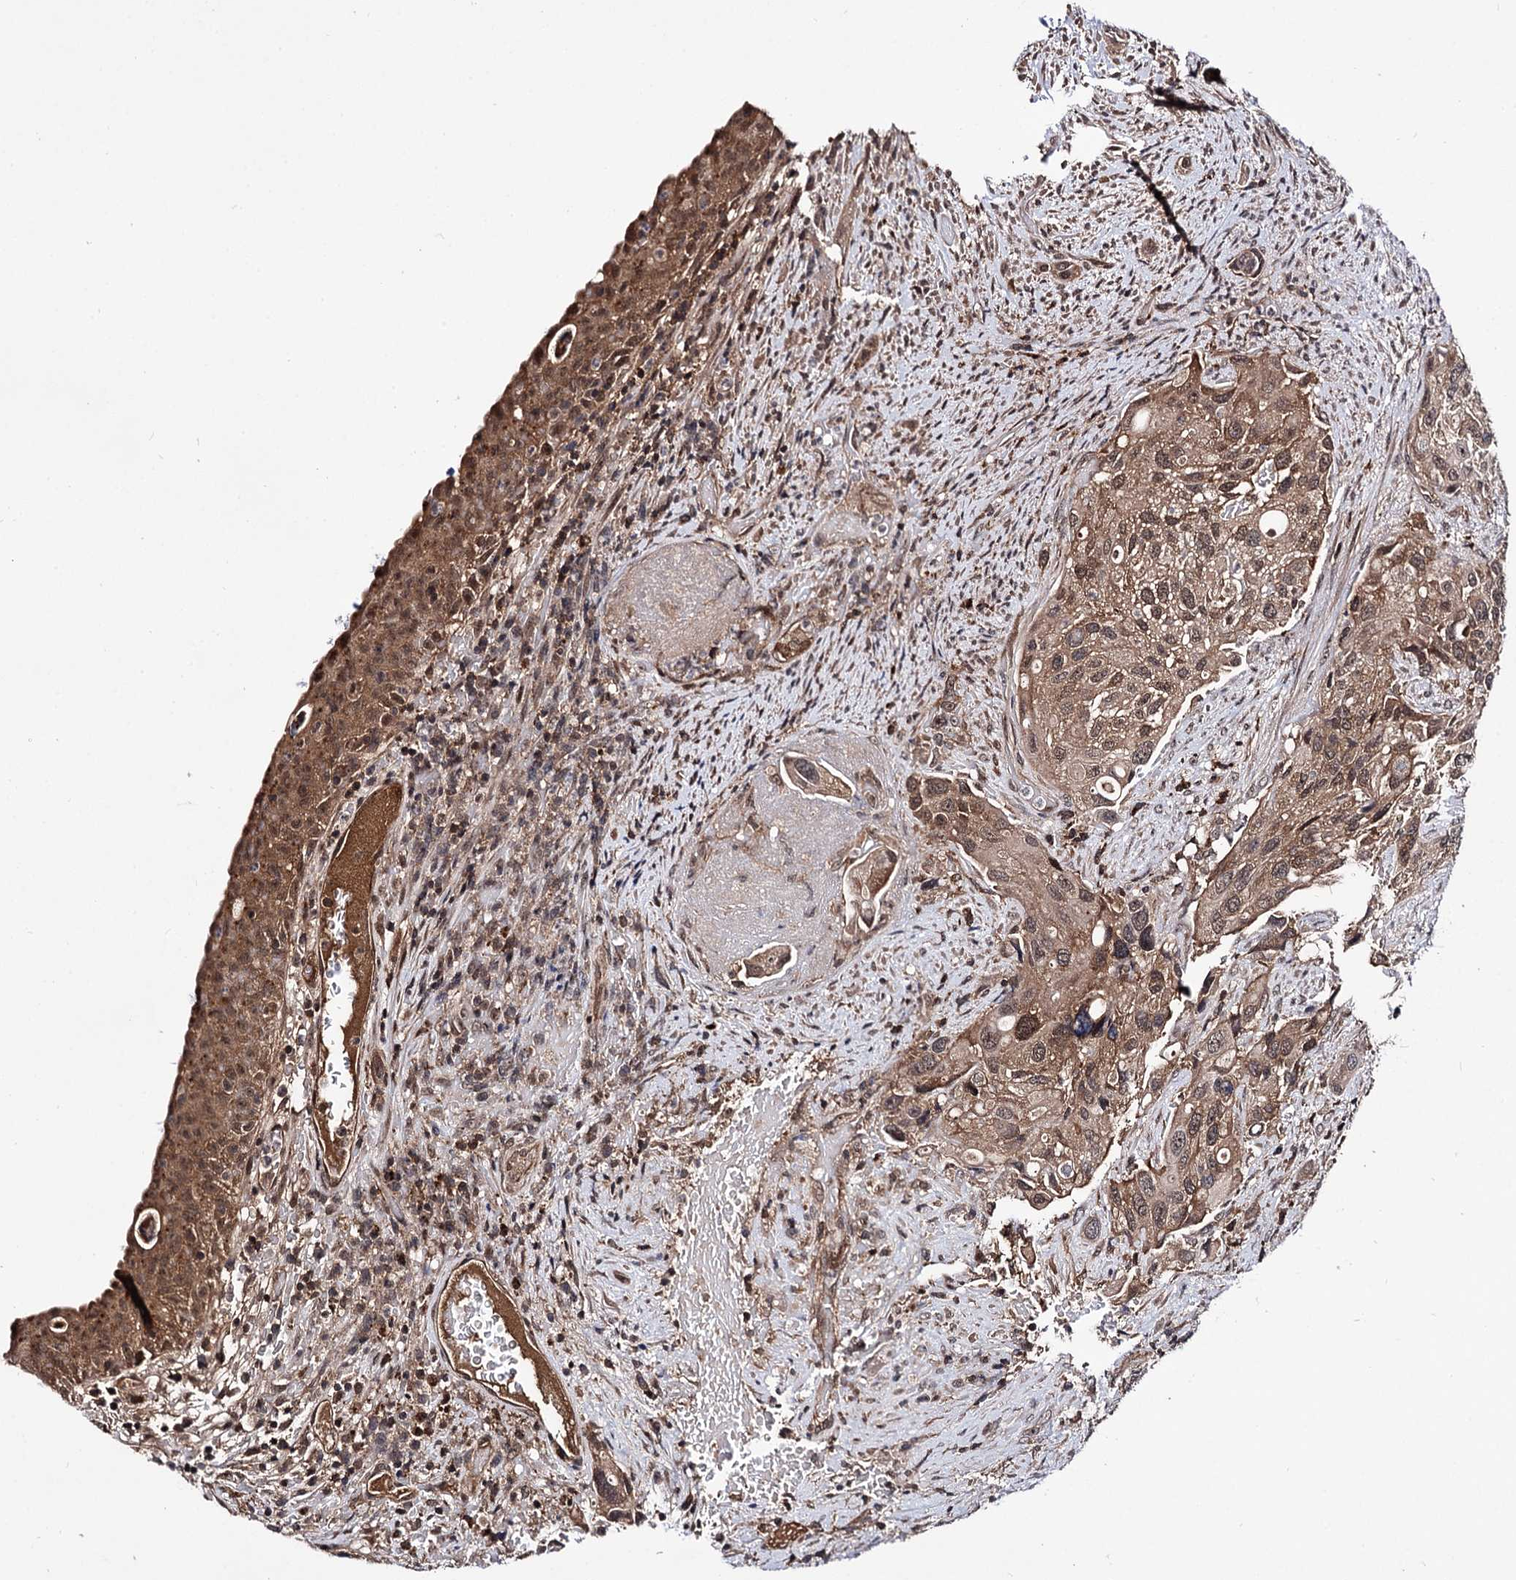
{"staining": {"intensity": "moderate", "quantity": "25%-75%", "location": "cytoplasmic/membranous,nuclear"}, "tissue": "urothelial cancer", "cell_type": "Tumor cells", "image_type": "cancer", "snomed": [{"axis": "morphology", "description": "Normal tissue, NOS"}, {"axis": "morphology", "description": "Urothelial carcinoma, High grade"}, {"axis": "topography", "description": "Vascular tissue"}, {"axis": "topography", "description": "Urinary bladder"}], "caption": "A medium amount of moderate cytoplasmic/membranous and nuclear expression is present in approximately 25%-75% of tumor cells in urothelial cancer tissue.", "gene": "MICAL2", "patient": {"sex": "female", "age": 56}}